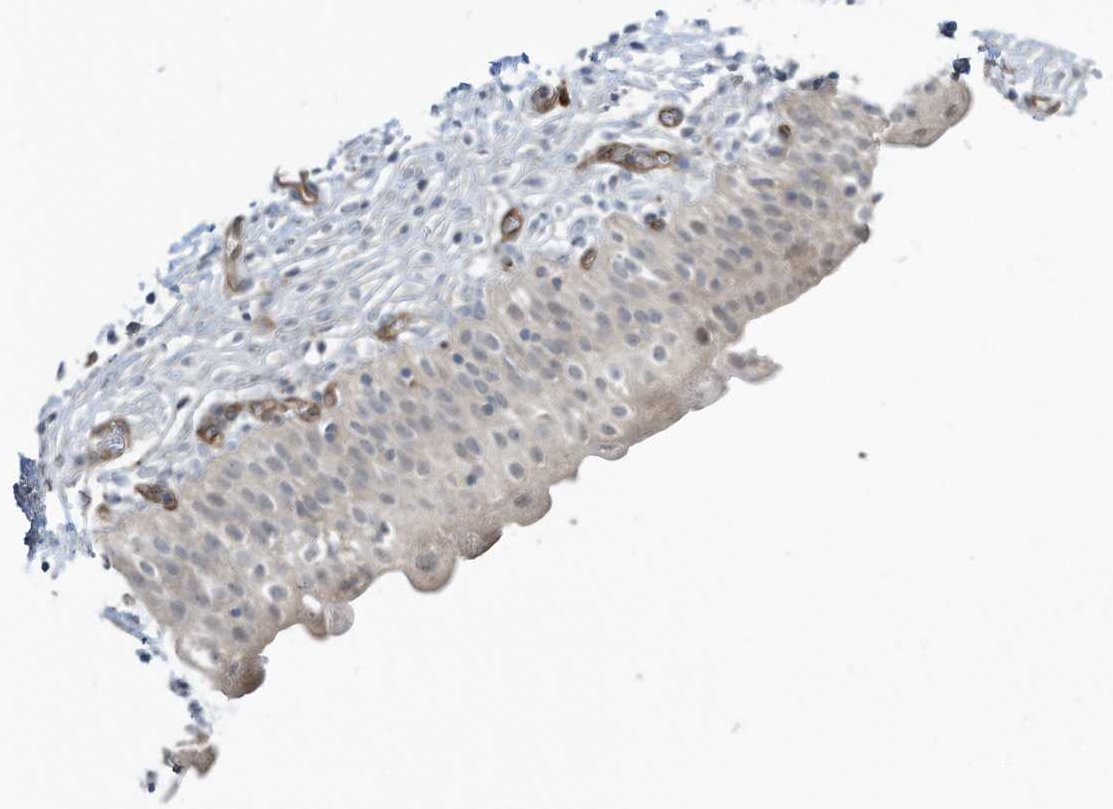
{"staining": {"intensity": "weak", "quantity": "<25%", "location": "cytoplasmic/membranous"}, "tissue": "urinary bladder", "cell_type": "Urothelial cells", "image_type": "normal", "snomed": [{"axis": "morphology", "description": "Normal tissue, NOS"}, {"axis": "topography", "description": "Urinary bladder"}], "caption": "The micrograph reveals no staining of urothelial cells in unremarkable urinary bladder.", "gene": "DZIP3", "patient": {"sex": "male", "age": 55}}